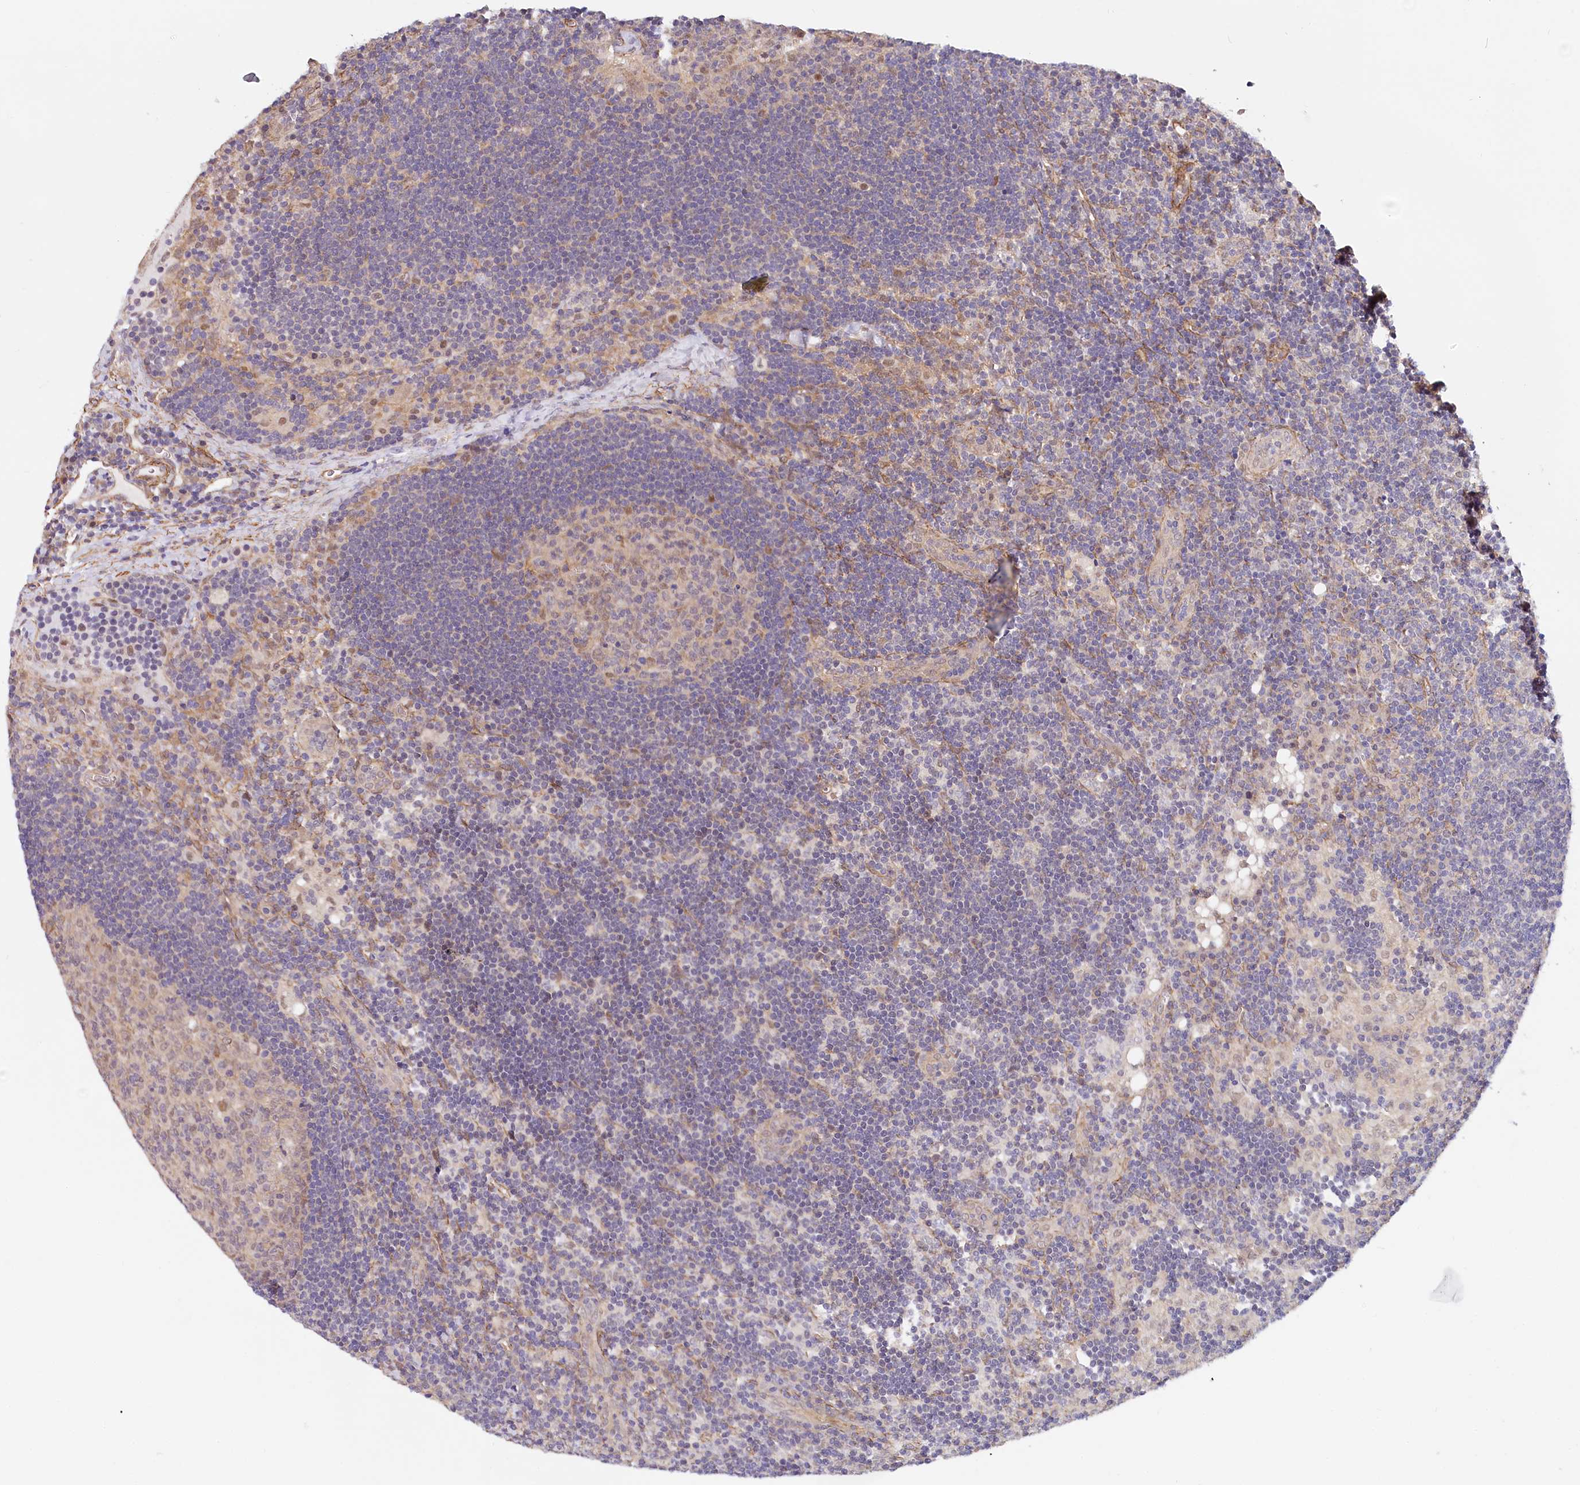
{"staining": {"intensity": "weak", "quantity": "25%-75%", "location": "nuclear"}, "tissue": "lymph node", "cell_type": "Germinal center cells", "image_type": "normal", "snomed": [{"axis": "morphology", "description": "Normal tissue, NOS"}, {"axis": "topography", "description": "Lymph node"}], "caption": "Immunohistochemical staining of unremarkable human lymph node shows weak nuclear protein staining in about 25%-75% of germinal center cells. (DAB = brown stain, brightfield microscopy at high magnification).", "gene": "PPP2R5B", "patient": {"sex": "male", "age": 24}}